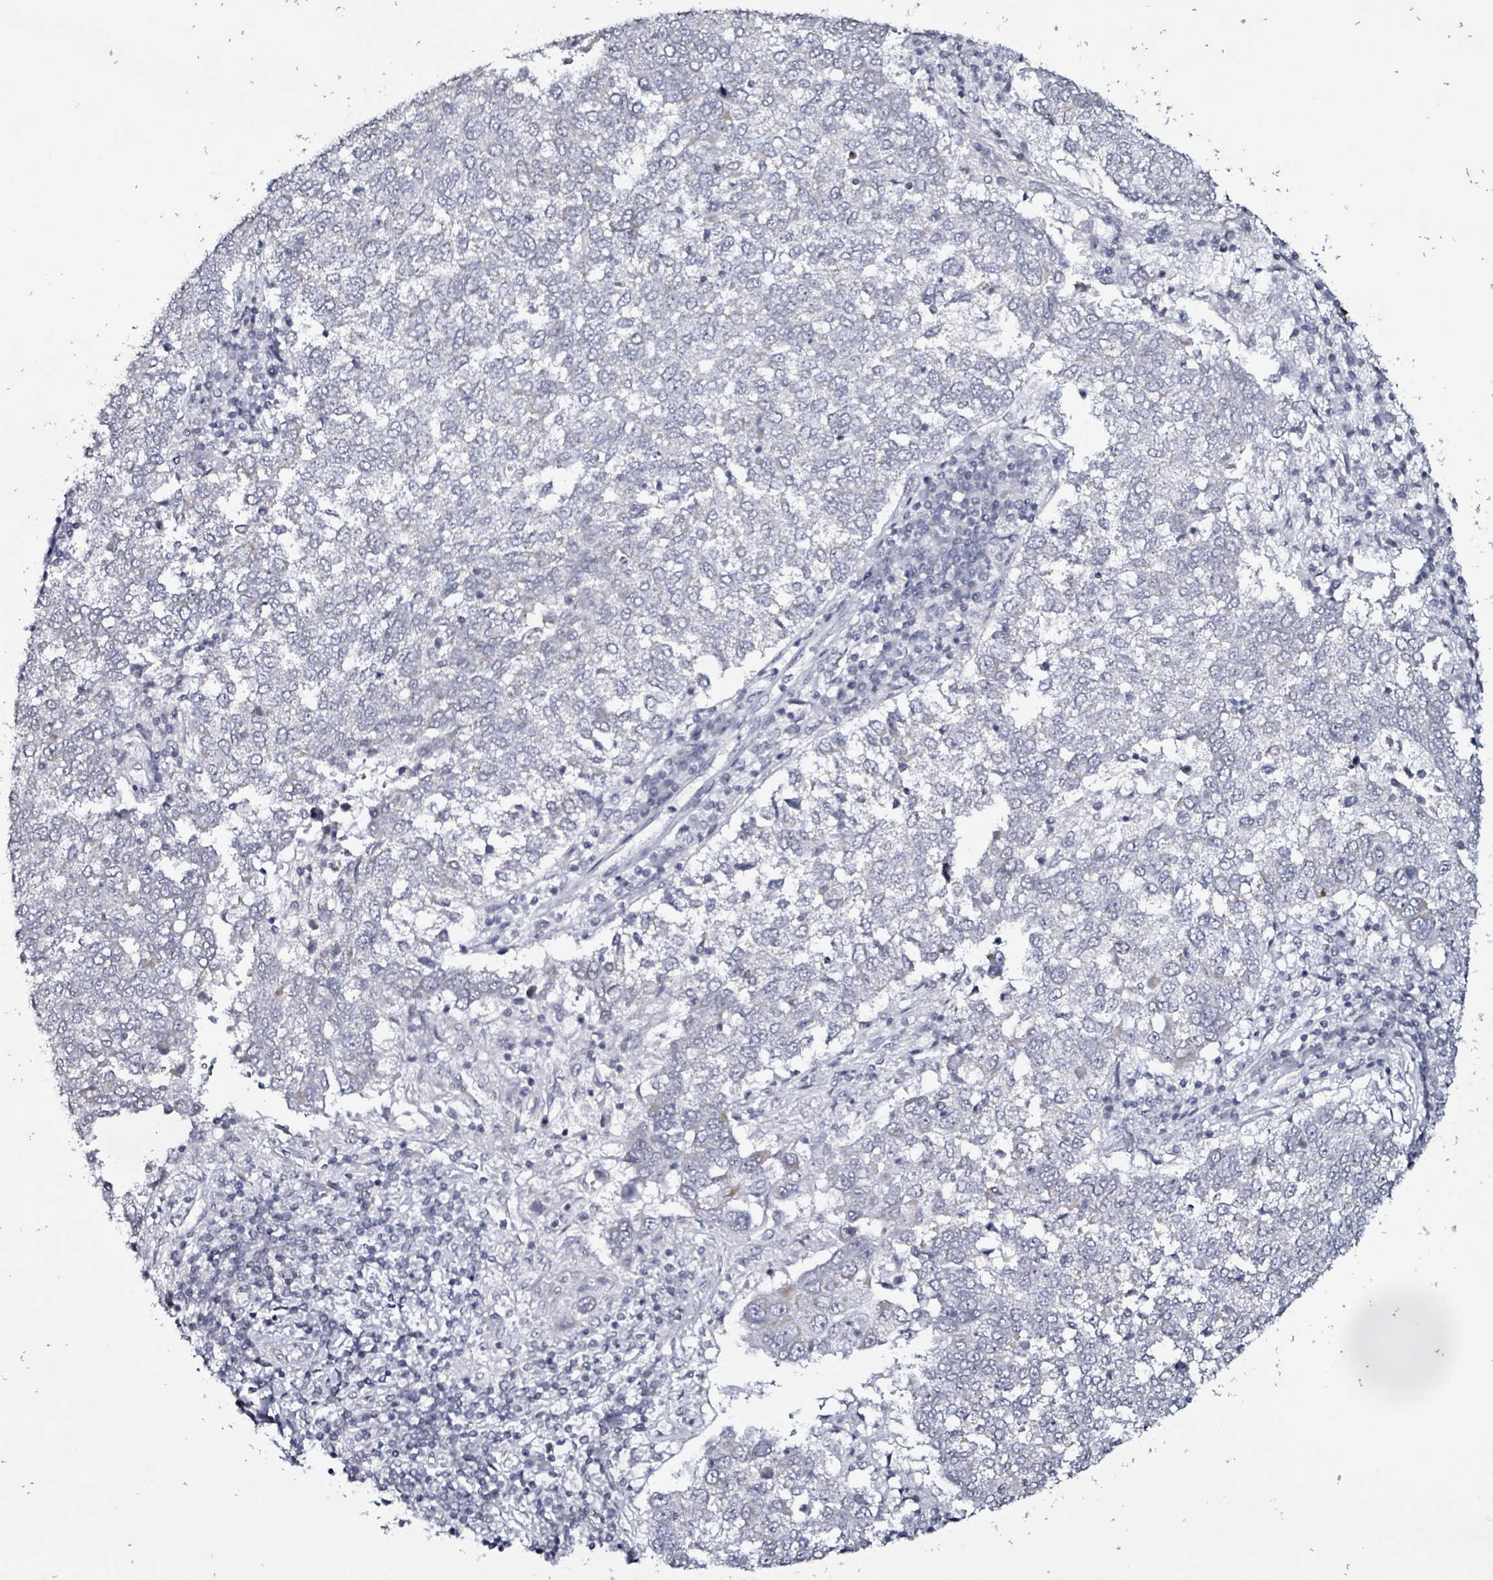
{"staining": {"intensity": "negative", "quantity": "none", "location": "none"}, "tissue": "lung cancer", "cell_type": "Tumor cells", "image_type": "cancer", "snomed": [{"axis": "morphology", "description": "Squamous cell carcinoma, NOS"}, {"axis": "topography", "description": "Lung"}], "caption": "The IHC image has no significant expression in tumor cells of lung squamous cell carcinoma tissue.", "gene": "CA9", "patient": {"sex": "male", "age": 73}}